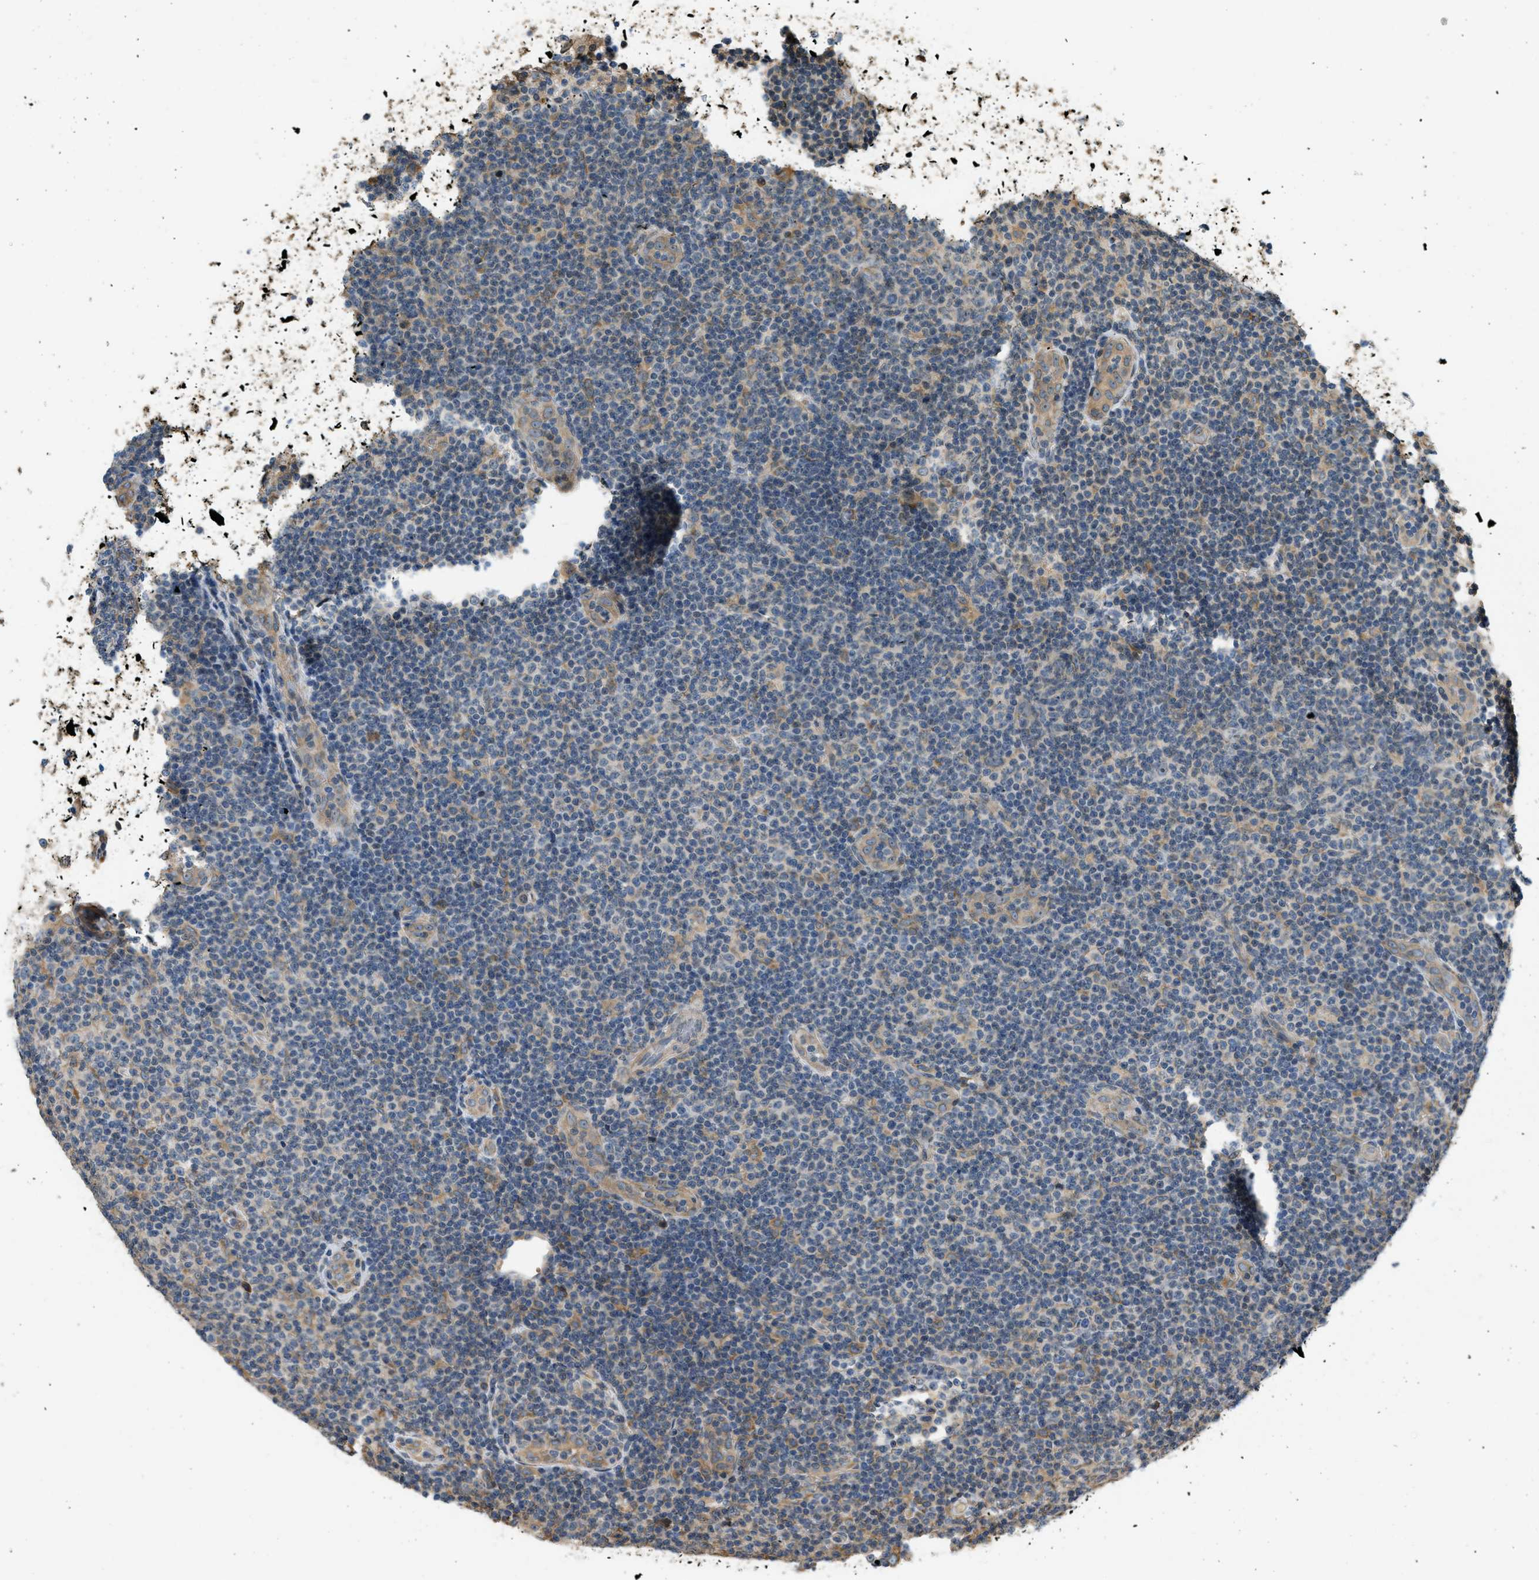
{"staining": {"intensity": "moderate", "quantity": "25%-75%", "location": "cytoplasmic/membranous"}, "tissue": "lymphoma", "cell_type": "Tumor cells", "image_type": "cancer", "snomed": [{"axis": "morphology", "description": "Malignant lymphoma, non-Hodgkin's type, Low grade"}, {"axis": "topography", "description": "Lymph node"}], "caption": "Human lymphoma stained with a protein marker exhibits moderate staining in tumor cells.", "gene": "OS9", "patient": {"sex": "male", "age": 66}}